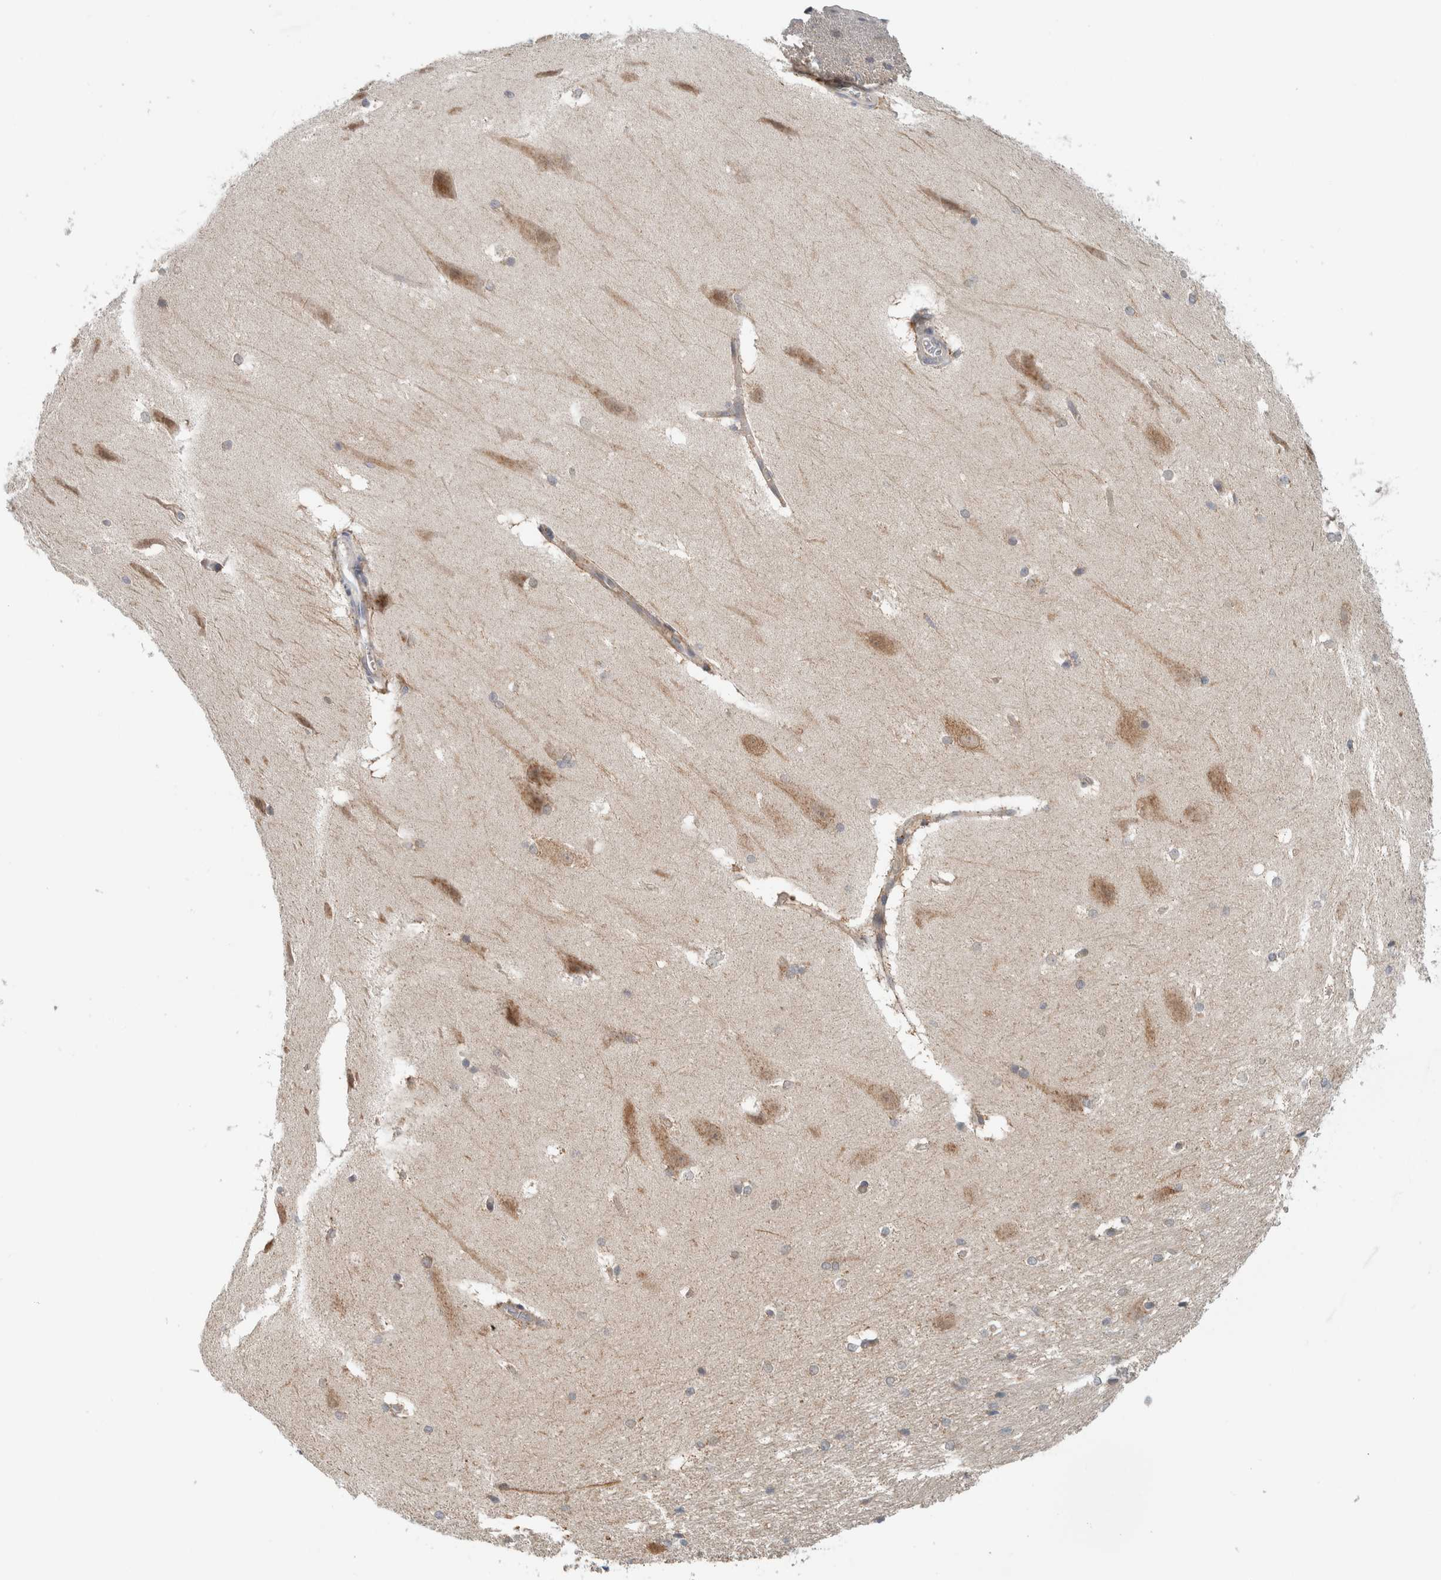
{"staining": {"intensity": "moderate", "quantity": "<25%", "location": "cytoplasmic/membranous"}, "tissue": "hippocampus", "cell_type": "Glial cells", "image_type": "normal", "snomed": [{"axis": "morphology", "description": "Normal tissue, NOS"}, {"axis": "topography", "description": "Hippocampus"}], "caption": "DAB (3,3'-diaminobenzidine) immunohistochemical staining of benign human hippocampus shows moderate cytoplasmic/membranous protein positivity in about <25% of glial cells.", "gene": "RERE", "patient": {"sex": "female", "age": 19}}